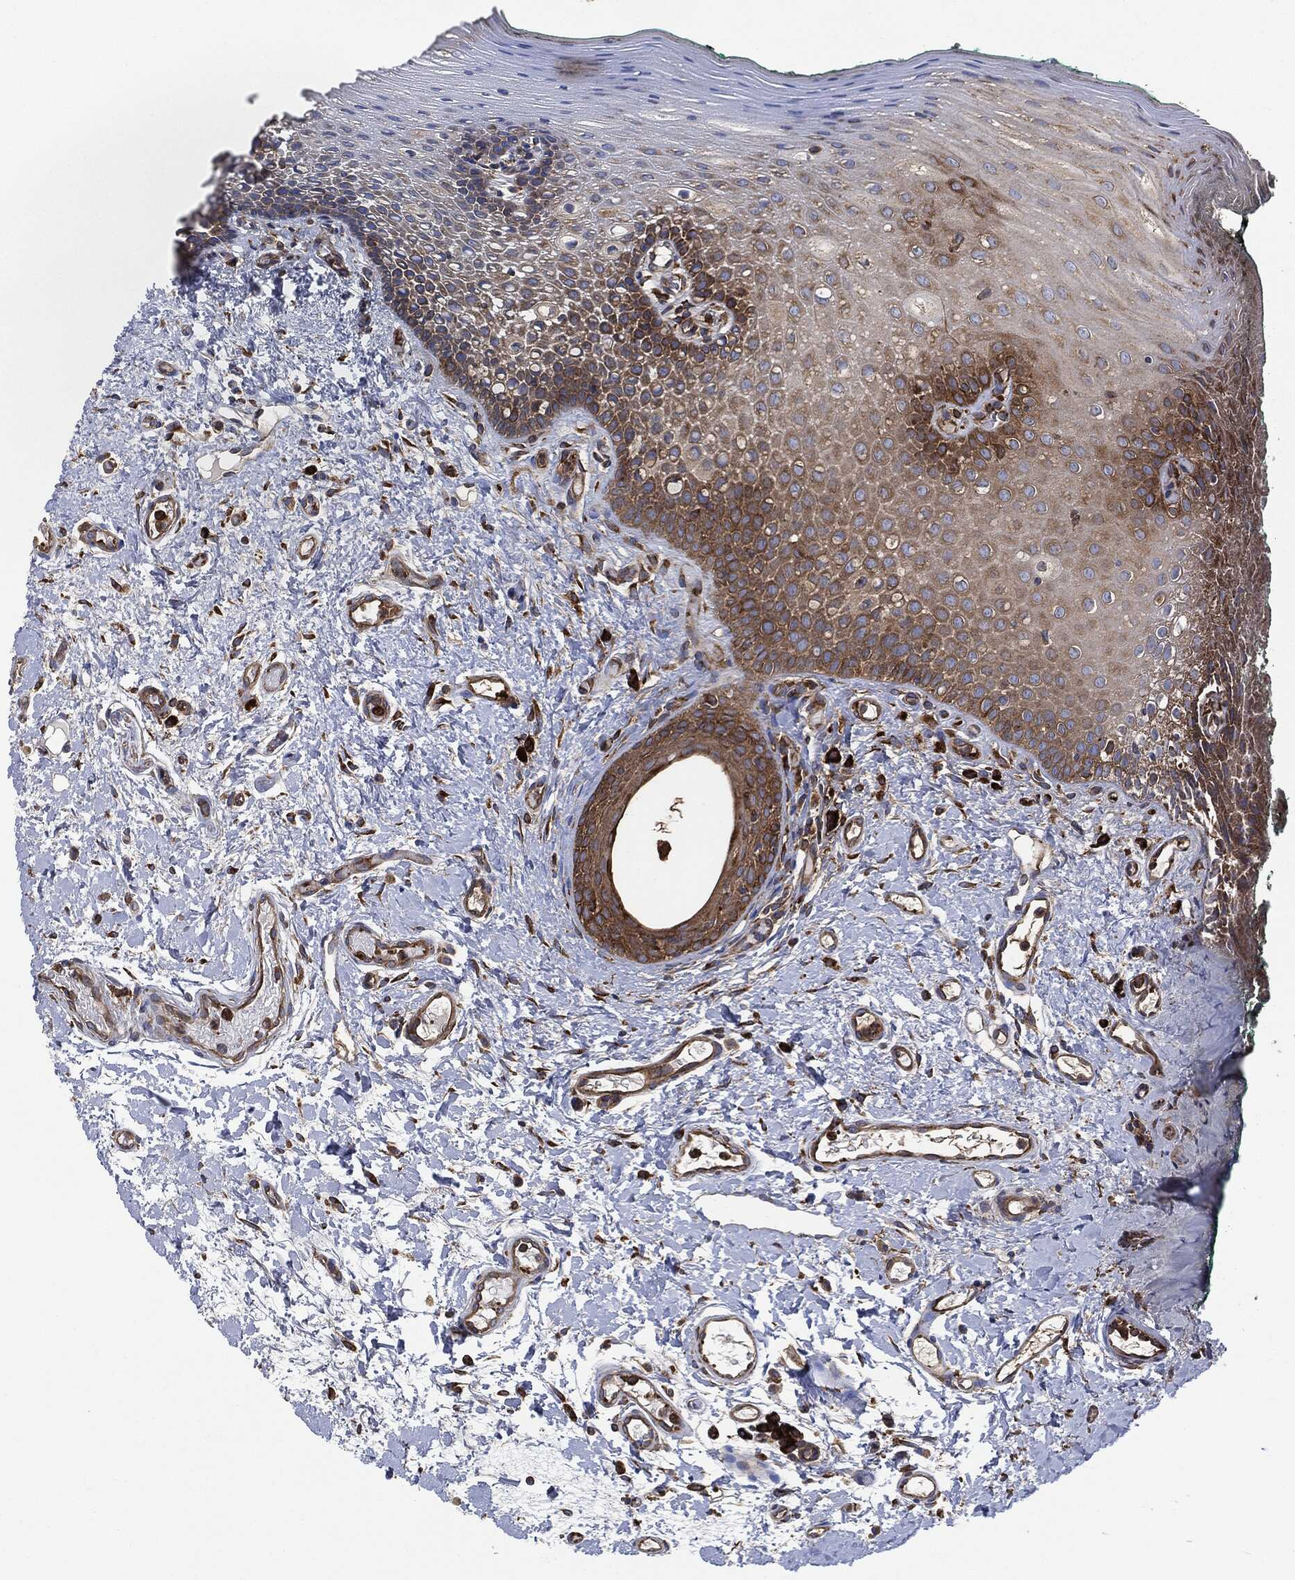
{"staining": {"intensity": "moderate", "quantity": "<25%", "location": "cytoplasmic/membranous"}, "tissue": "oral mucosa", "cell_type": "Squamous epithelial cells", "image_type": "normal", "snomed": [{"axis": "morphology", "description": "Normal tissue, NOS"}, {"axis": "topography", "description": "Oral tissue"}], "caption": "Human oral mucosa stained with a brown dye exhibits moderate cytoplasmic/membranous positive positivity in about <25% of squamous epithelial cells.", "gene": "AMFR", "patient": {"sex": "female", "age": 83}}